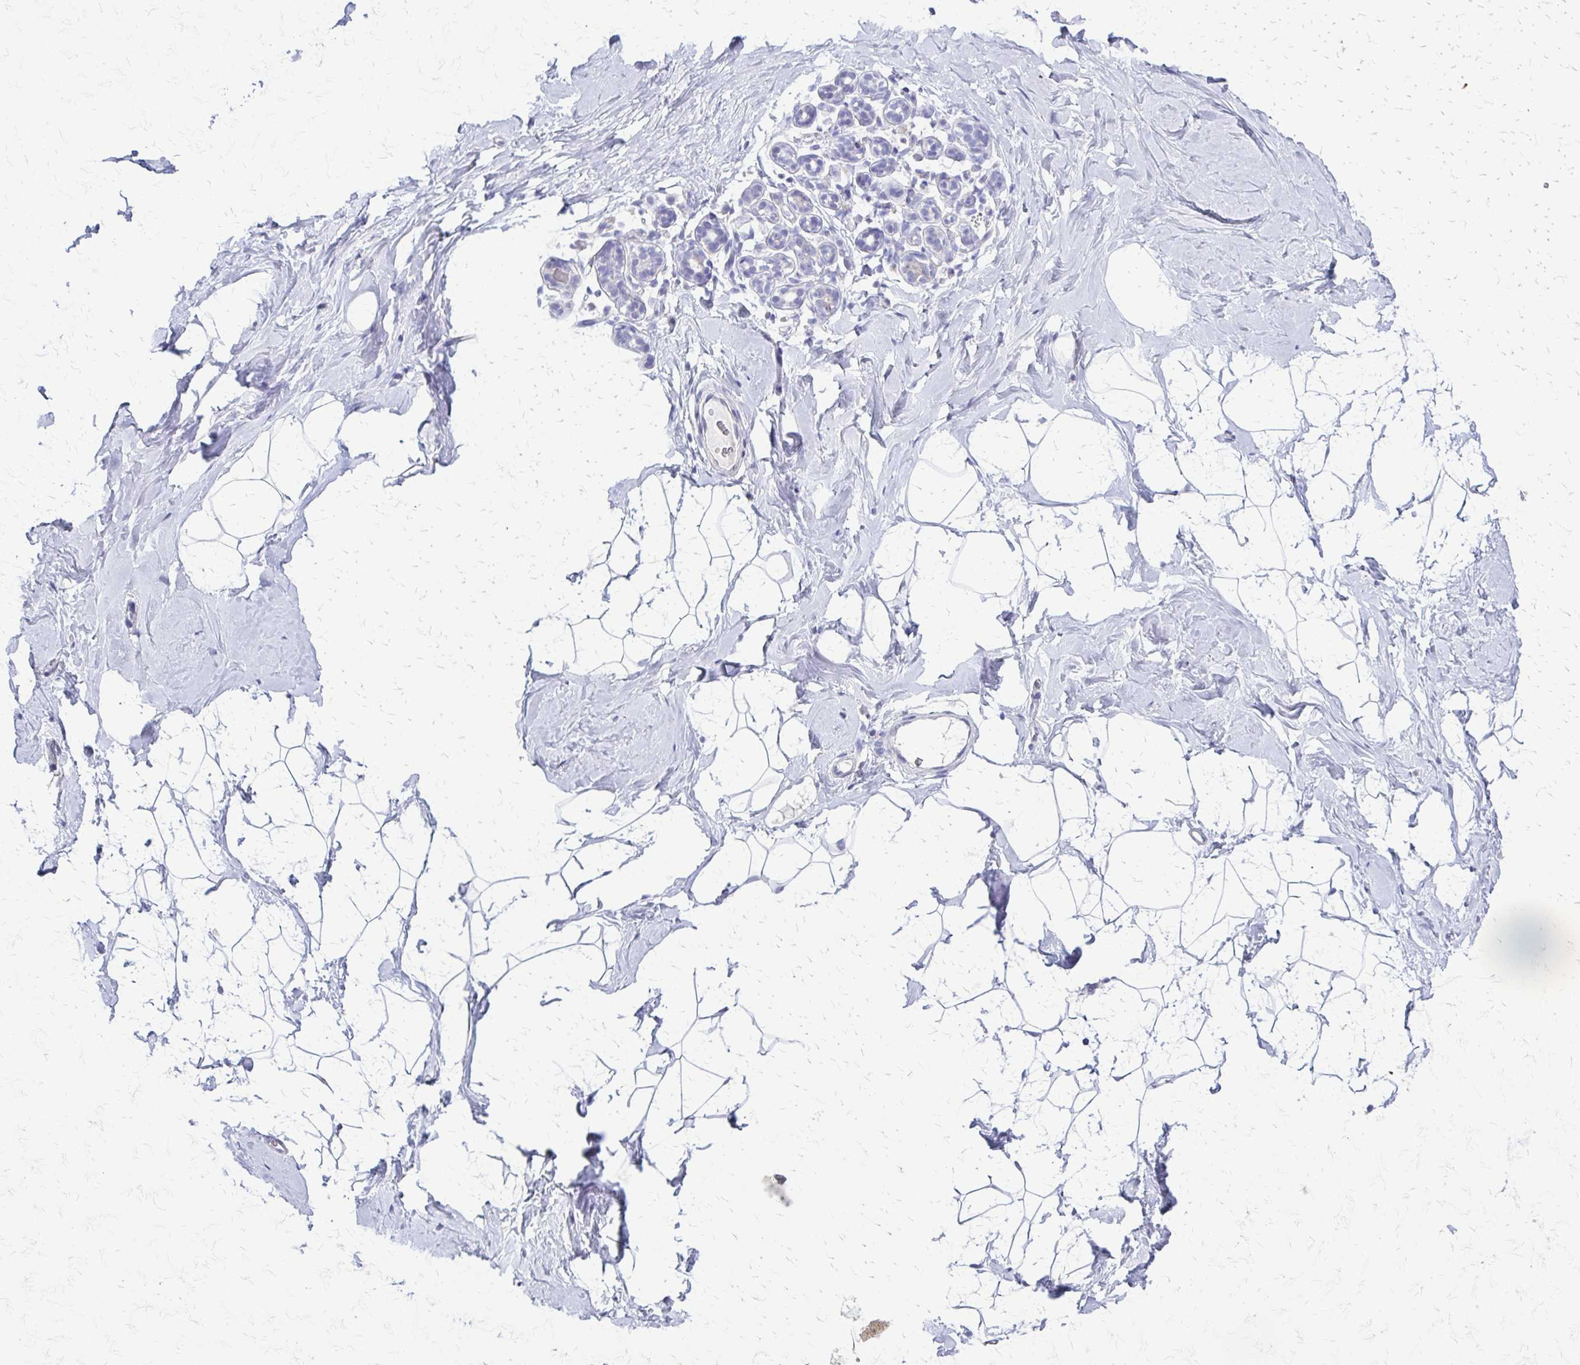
{"staining": {"intensity": "negative", "quantity": "none", "location": "none"}, "tissue": "breast", "cell_type": "Adipocytes", "image_type": "normal", "snomed": [{"axis": "morphology", "description": "Normal tissue, NOS"}, {"axis": "topography", "description": "Breast"}], "caption": "Immunohistochemical staining of normal human breast exhibits no significant positivity in adipocytes. Brightfield microscopy of immunohistochemistry (IHC) stained with DAB (brown) and hematoxylin (blue), captured at high magnification.", "gene": "ZSCAN5B", "patient": {"sex": "female", "age": 32}}